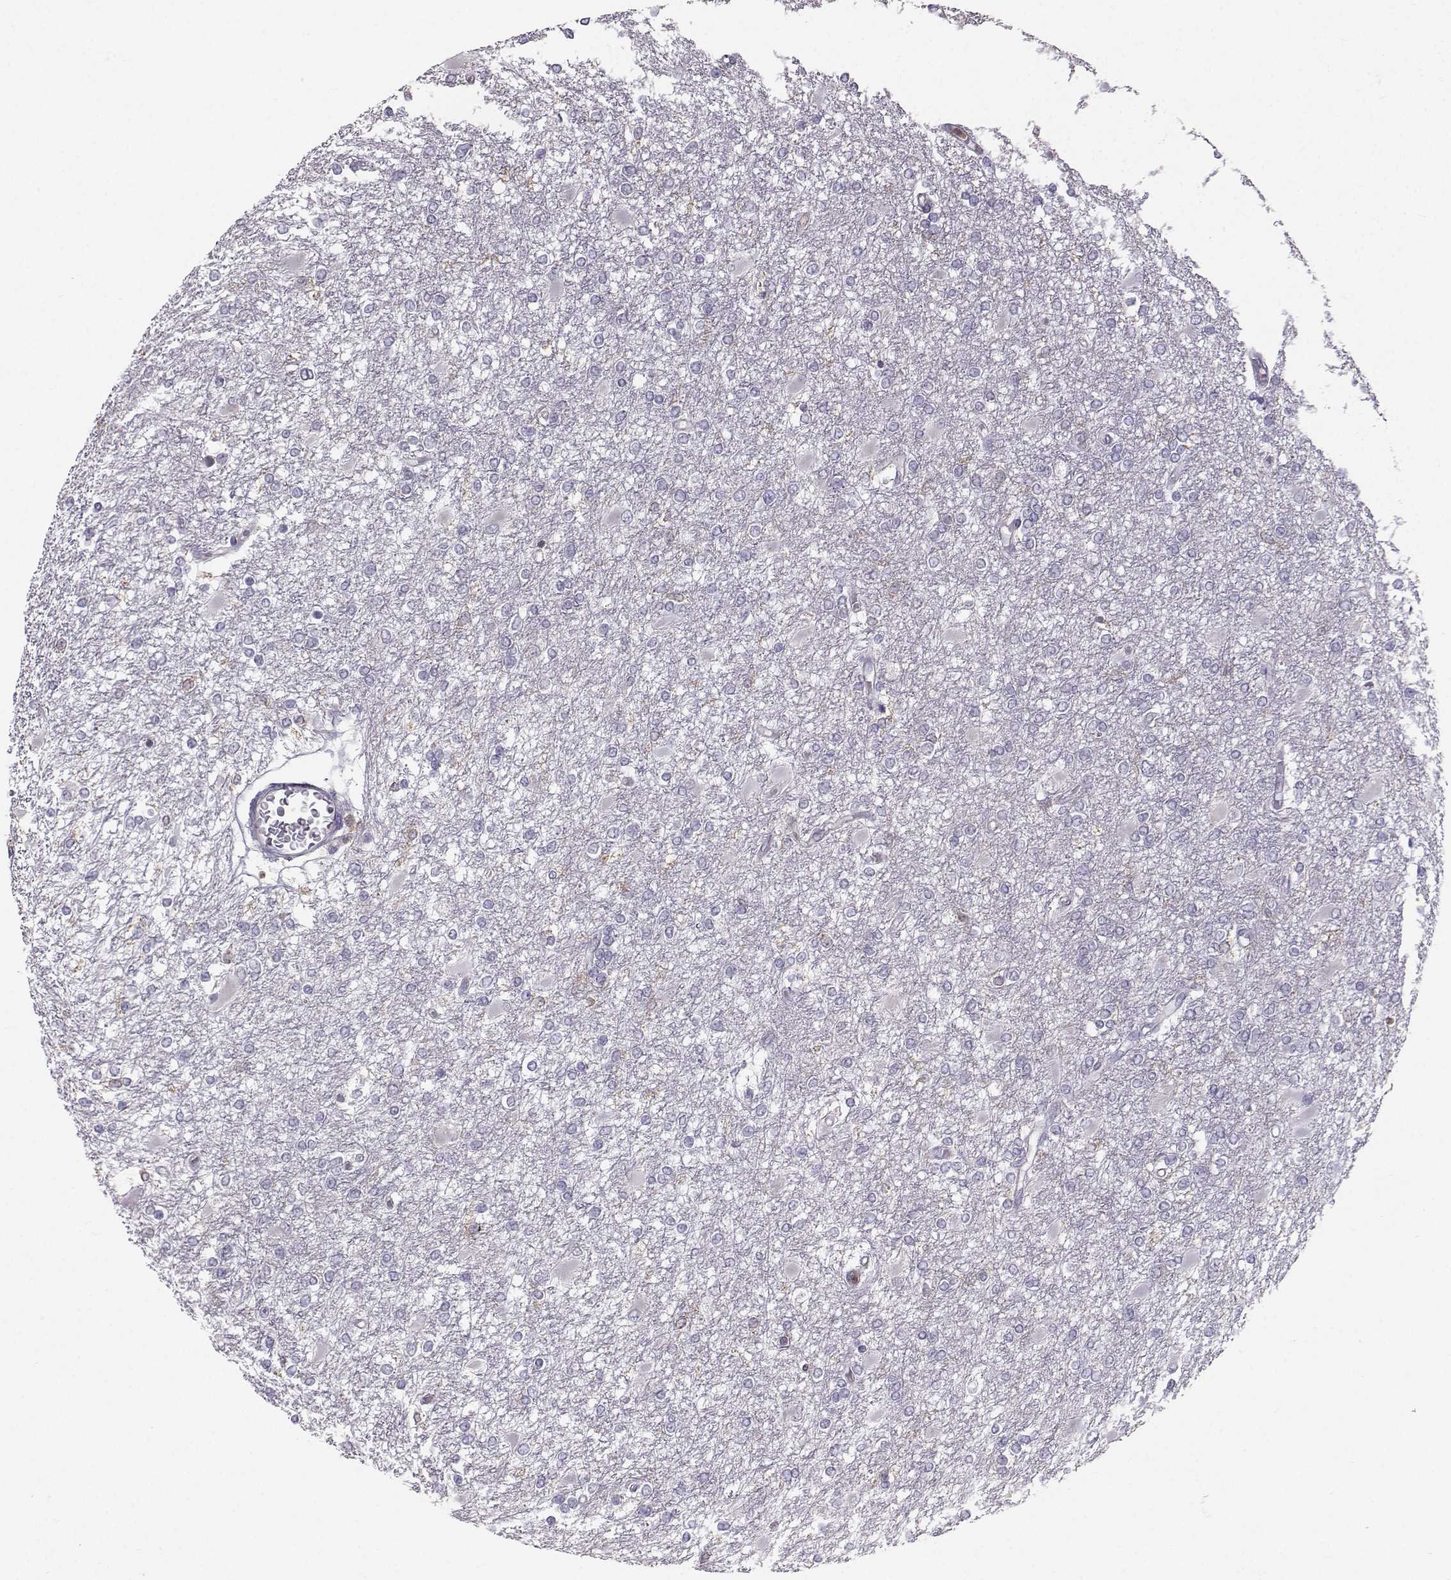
{"staining": {"intensity": "negative", "quantity": "none", "location": "none"}, "tissue": "glioma", "cell_type": "Tumor cells", "image_type": "cancer", "snomed": [{"axis": "morphology", "description": "Glioma, malignant, High grade"}, {"axis": "topography", "description": "Cerebral cortex"}], "caption": "A photomicrograph of malignant glioma (high-grade) stained for a protein exhibits no brown staining in tumor cells.", "gene": "ZBTB32", "patient": {"sex": "male", "age": 79}}